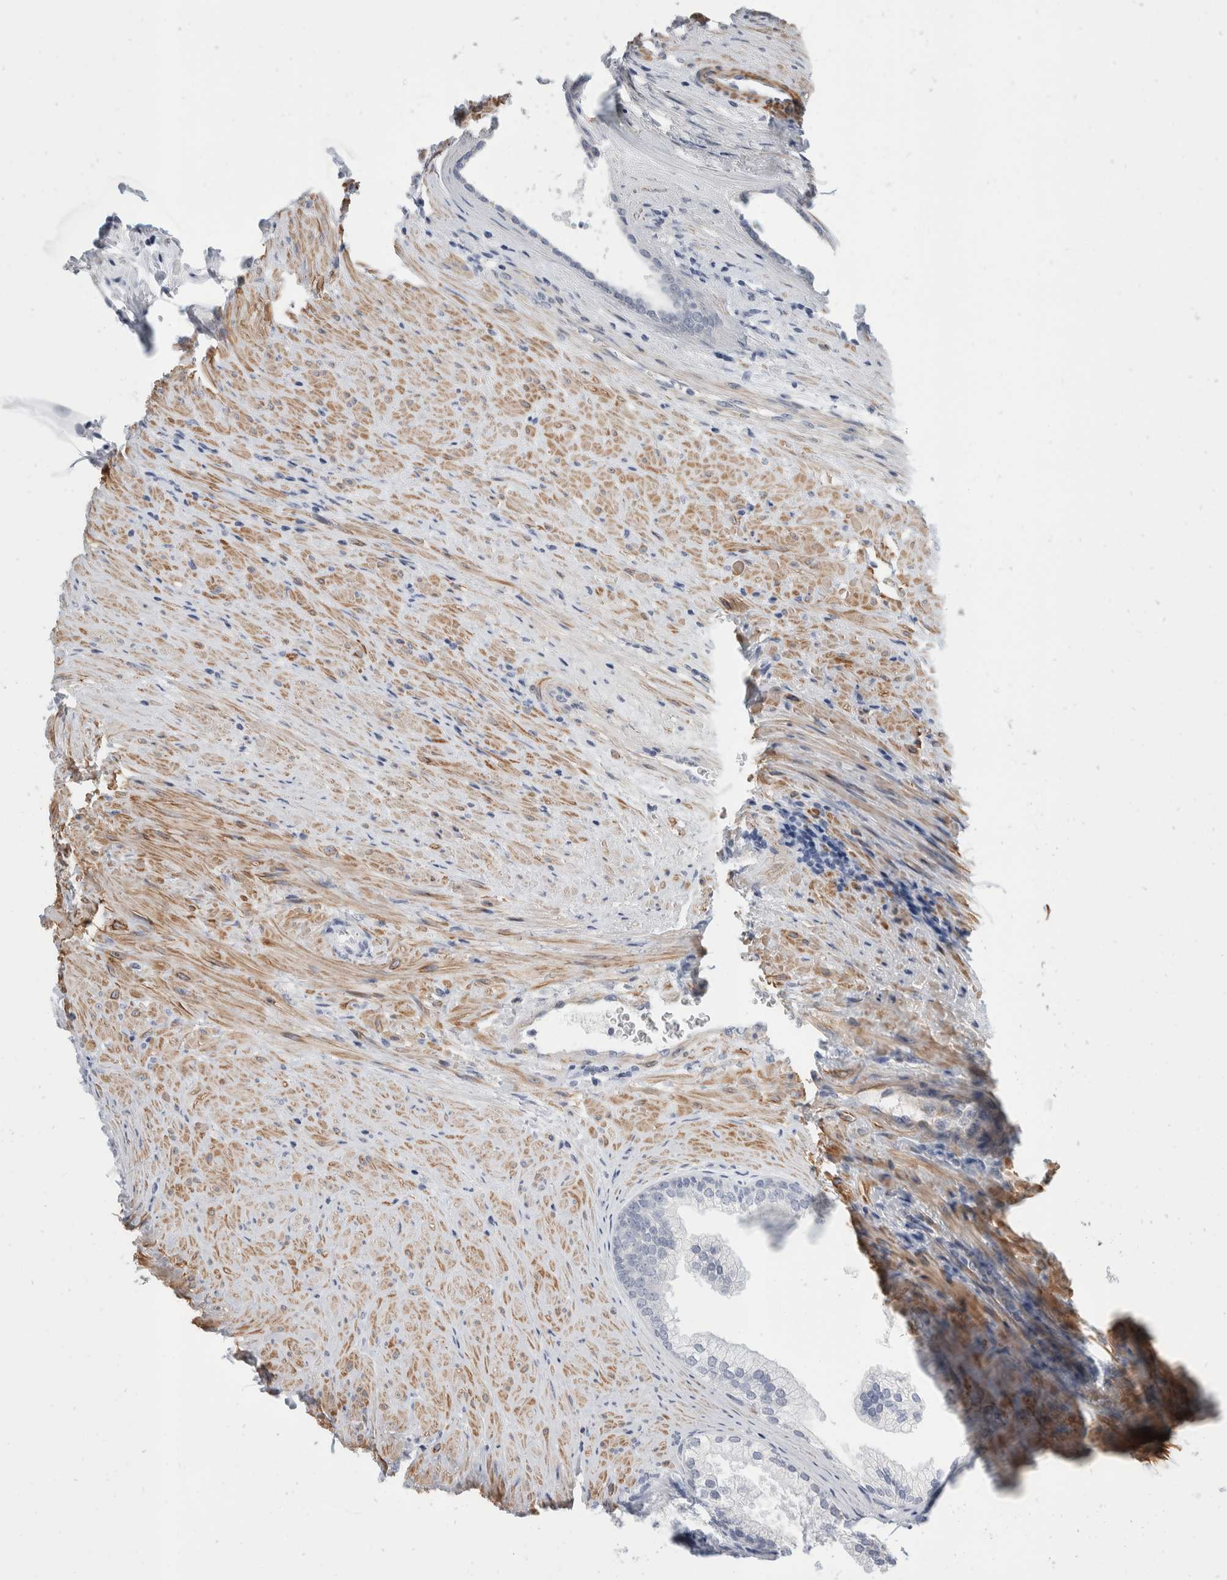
{"staining": {"intensity": "negative", "quantity": "none", "location": "none"}, "tissue": "prostate", "cell_type": "Glandular cells", "image_type": "normal", "snomed": [{"axis": "morphology", "description": "Normal tissue, NOS"}, {"axis": "topography", "description": "Prostate"}], "caption": "Glandular cells show no significant protein positivity in benign prostate. (Brightfield microscopy of DAB immunohistochemistry at high magnification).", "gene": "CATSPERD", "patient": {"sex": "male", "age": 76}}